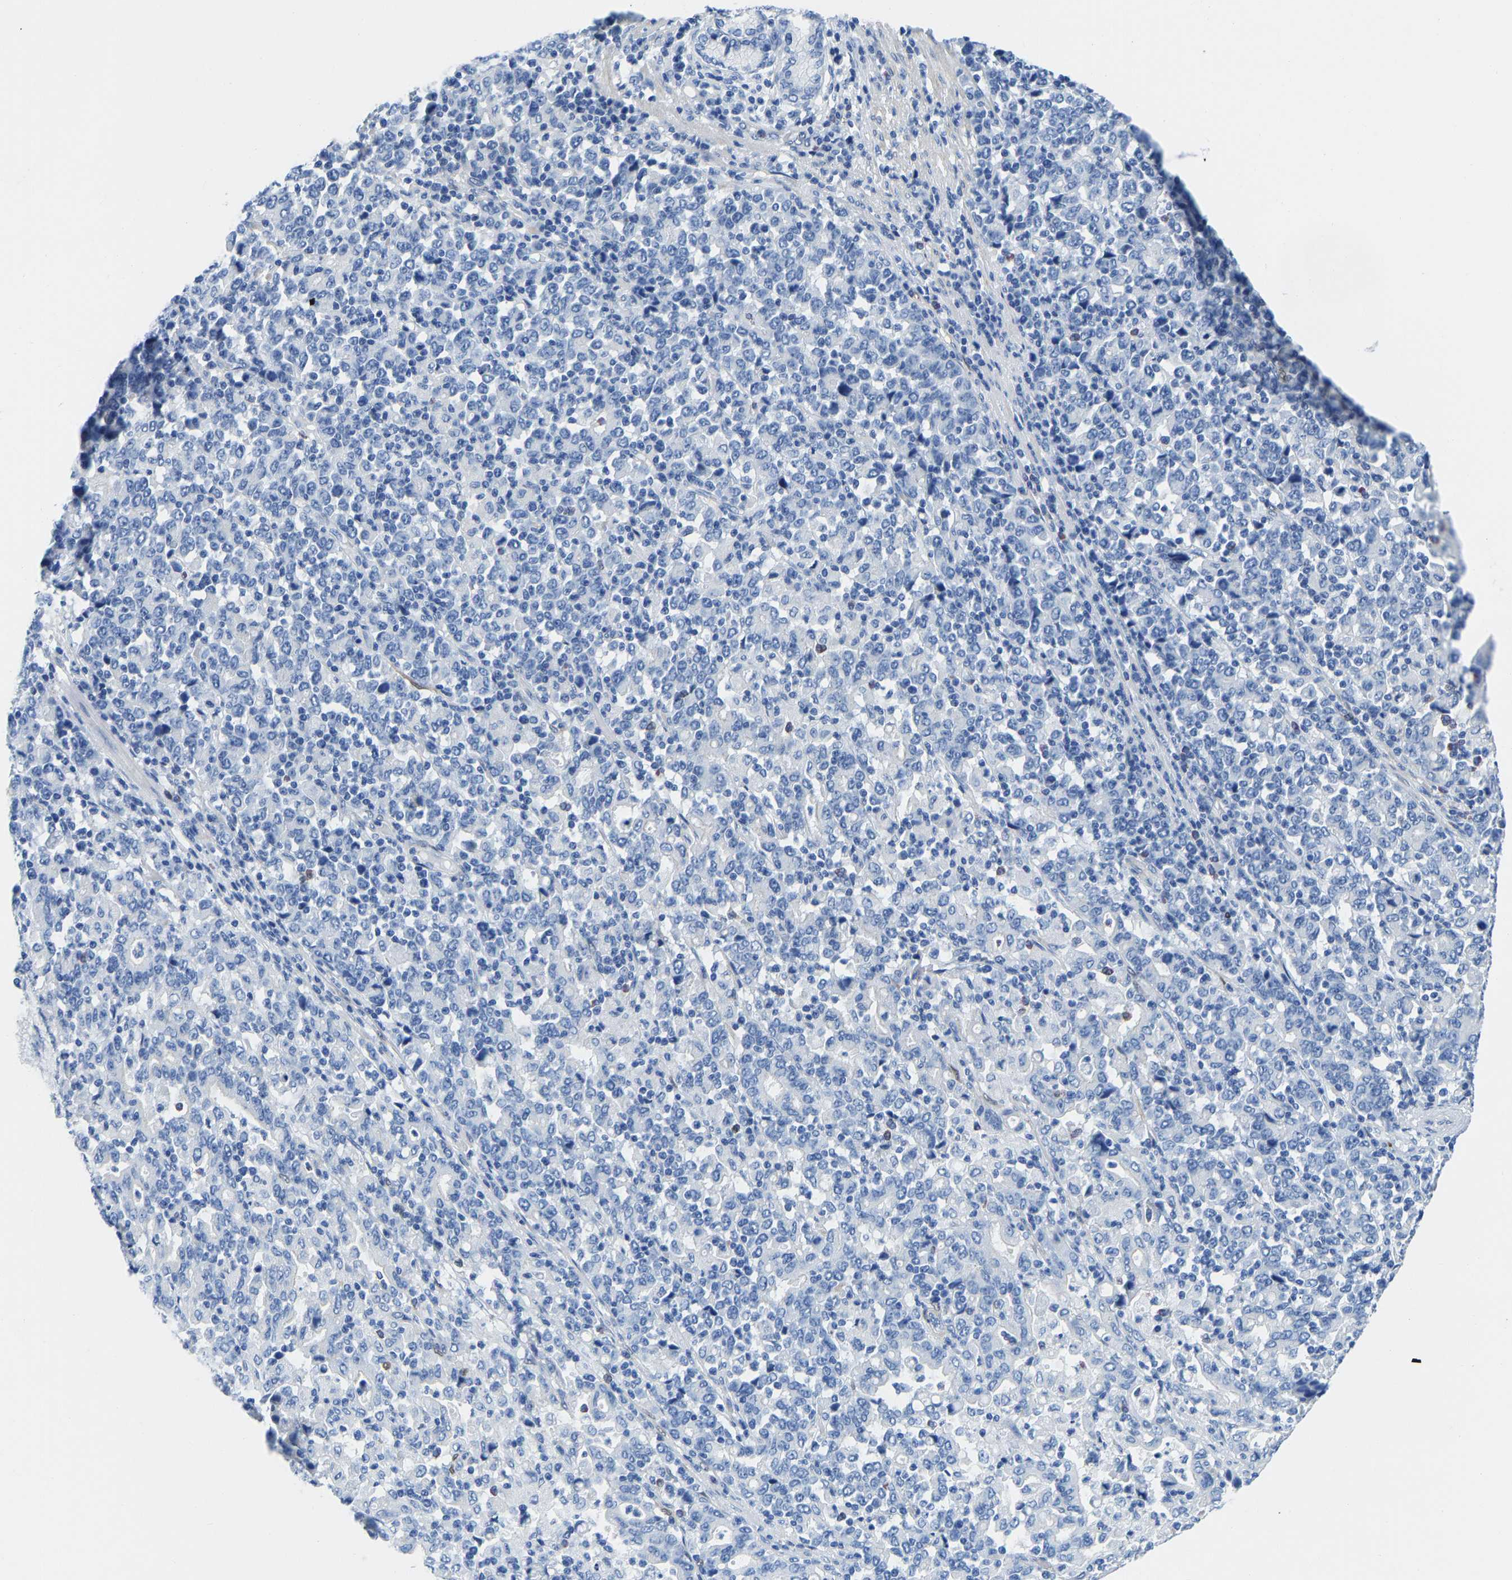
{"staining": {"intensity": "negative", "quantity": "none", "location": "none"}, "tissue": "stomach cancer", "cell_type": "Tumor cells", "image_type": "cancer", "snomed": [{"axis": "morphology", "description": "Adenocarcinoma, NOS"}, {"axis": "topography", "description": "Stomach, upper"}], "caption": "The immunohistochemistry (IHC) image has no significant positivity in tumor cells of stomach cancer tissue. Nuclei are stained in blue.", "gene": "NKAIN3", "patient": {"sex": "male", "age": 69}}